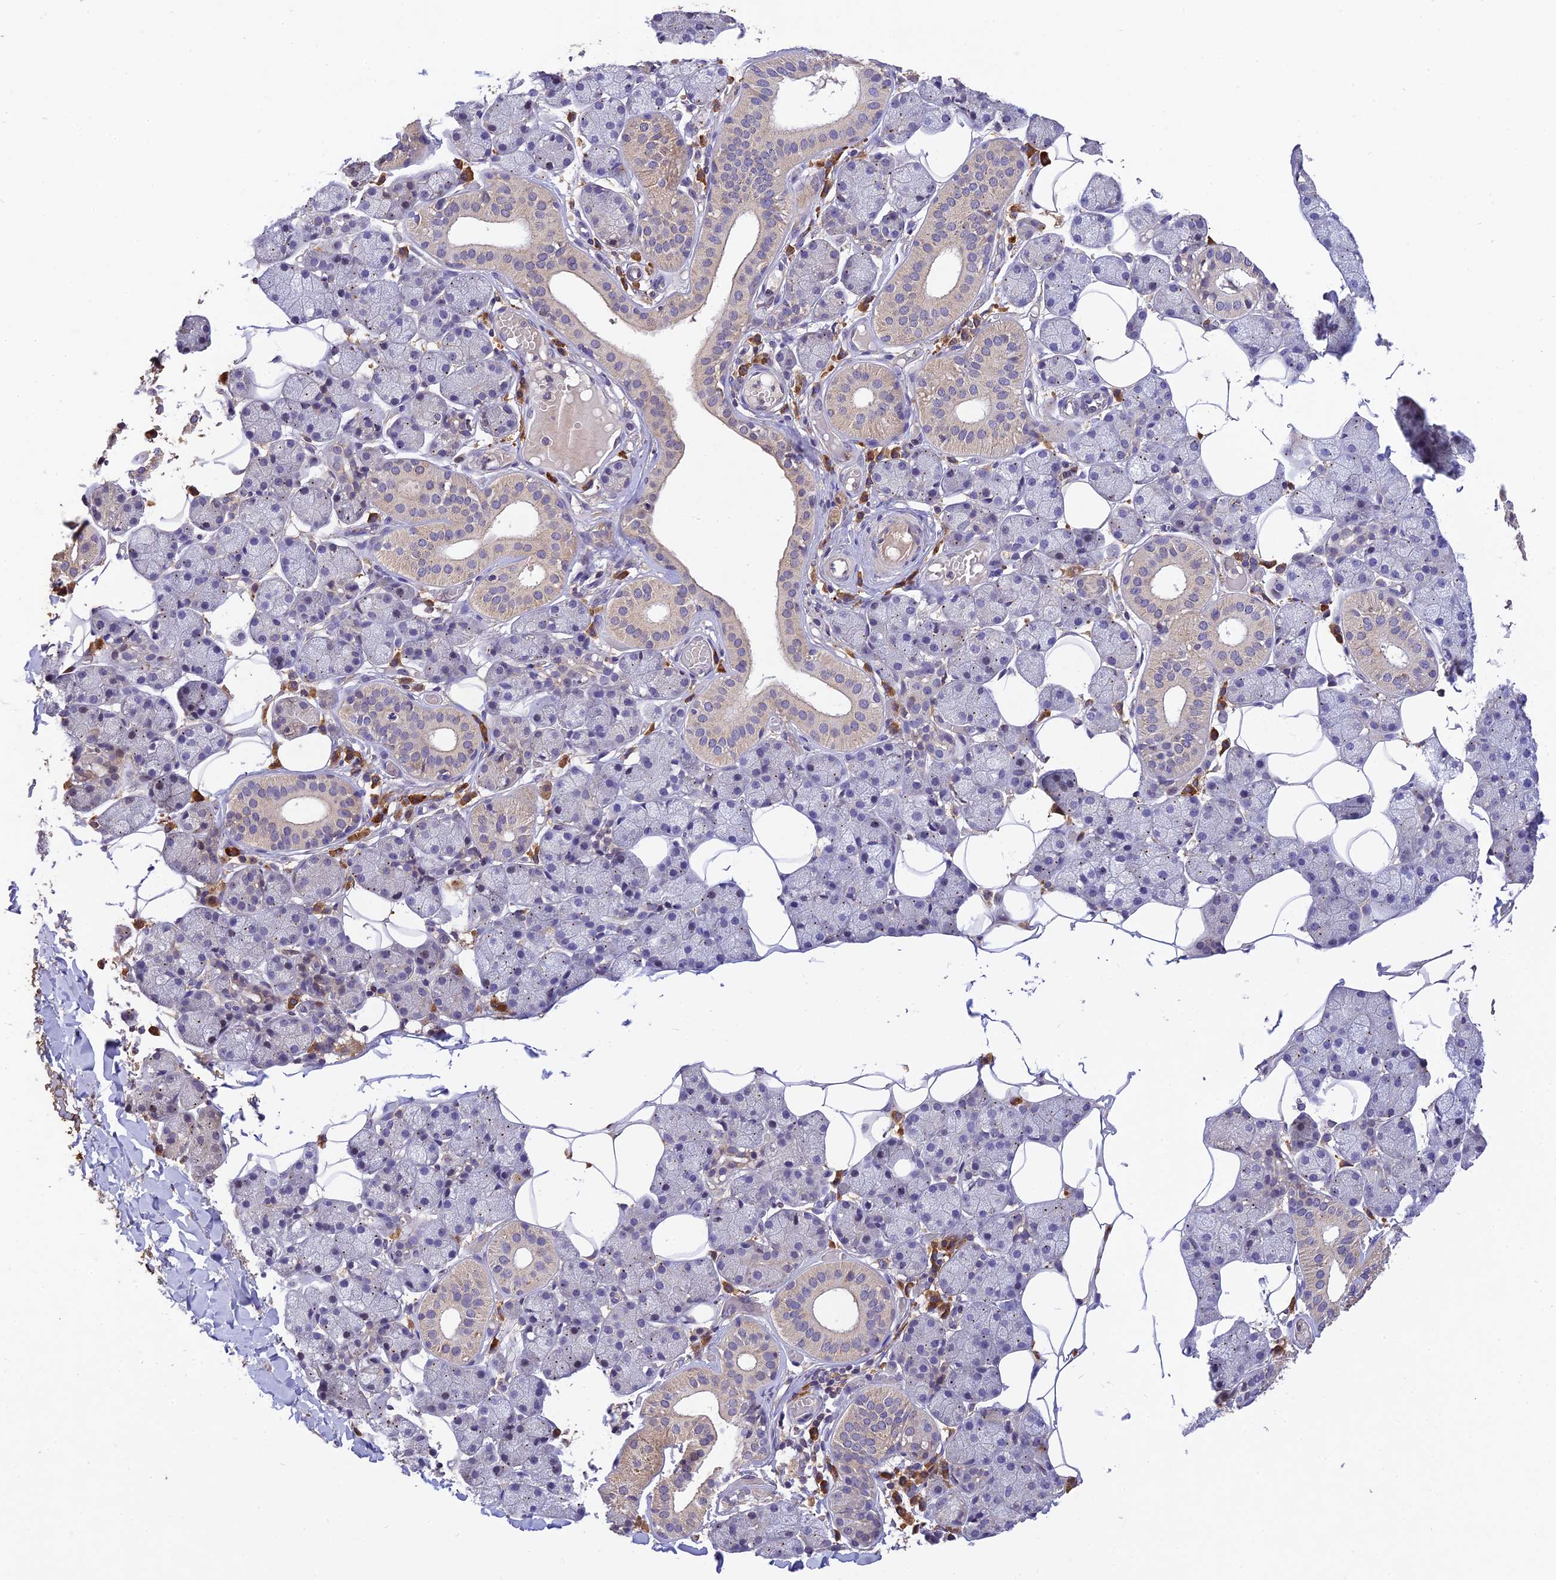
{"staining": {"intensity": "moderate", "quantity": "<25%", "location": "cytoplasmic/membranous"}, "tissue": "salivary gland", "cell_type": "Glandular cells", "image_type": "normal", "snomed": [{"axis": "morphology", "description": "Normal tissue, NOS"}, {"axis": "topography", "description": "Salivary gland"}], "caption": "Protein analysis of unremarkable salivary gland shows moderate cytoplasmic/membranous expression in approximately <25% of glandular cells.", "gene": "DENND5B", "patient": {"sex": "female", "age": 33}}